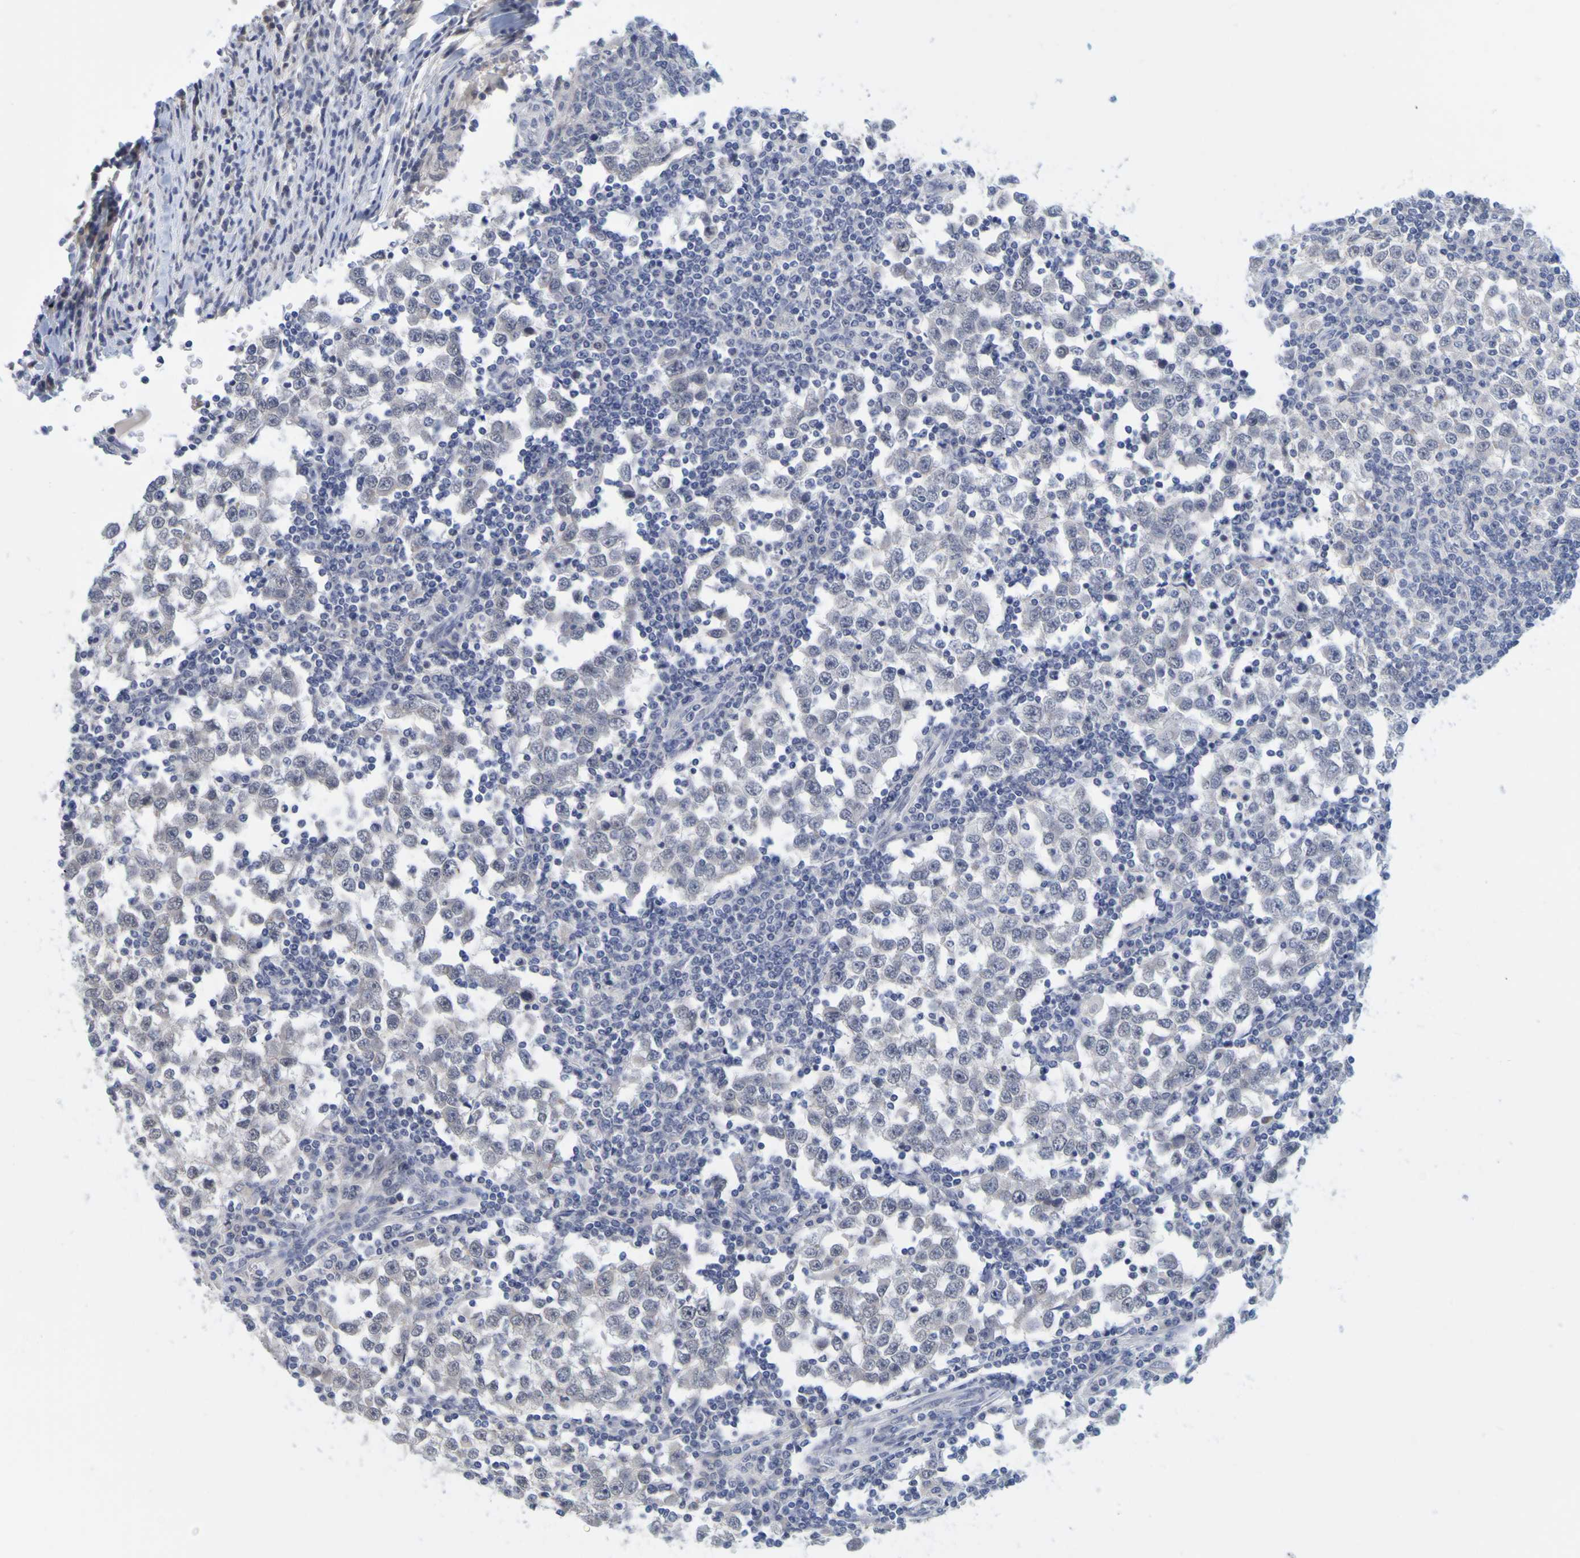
{"staining": {"intensity": "negative", "quantity": "none", "location": "none"}, "tissue": "testis cancer", "cell_type": "Tumor cells", "image_type": "cancer", "snomed": [{"axis": "morphology", "description": "Seminoma, NOS"}, {"axis": "topography", "description": "Testis"}], "caption": "Immunohistochemistry image of human testis seminoma stained for a protein (brown), which shows no positivity in tumor cells.", "gene": "ENDOU", "patient": {"sex": "male", "age": 65}}